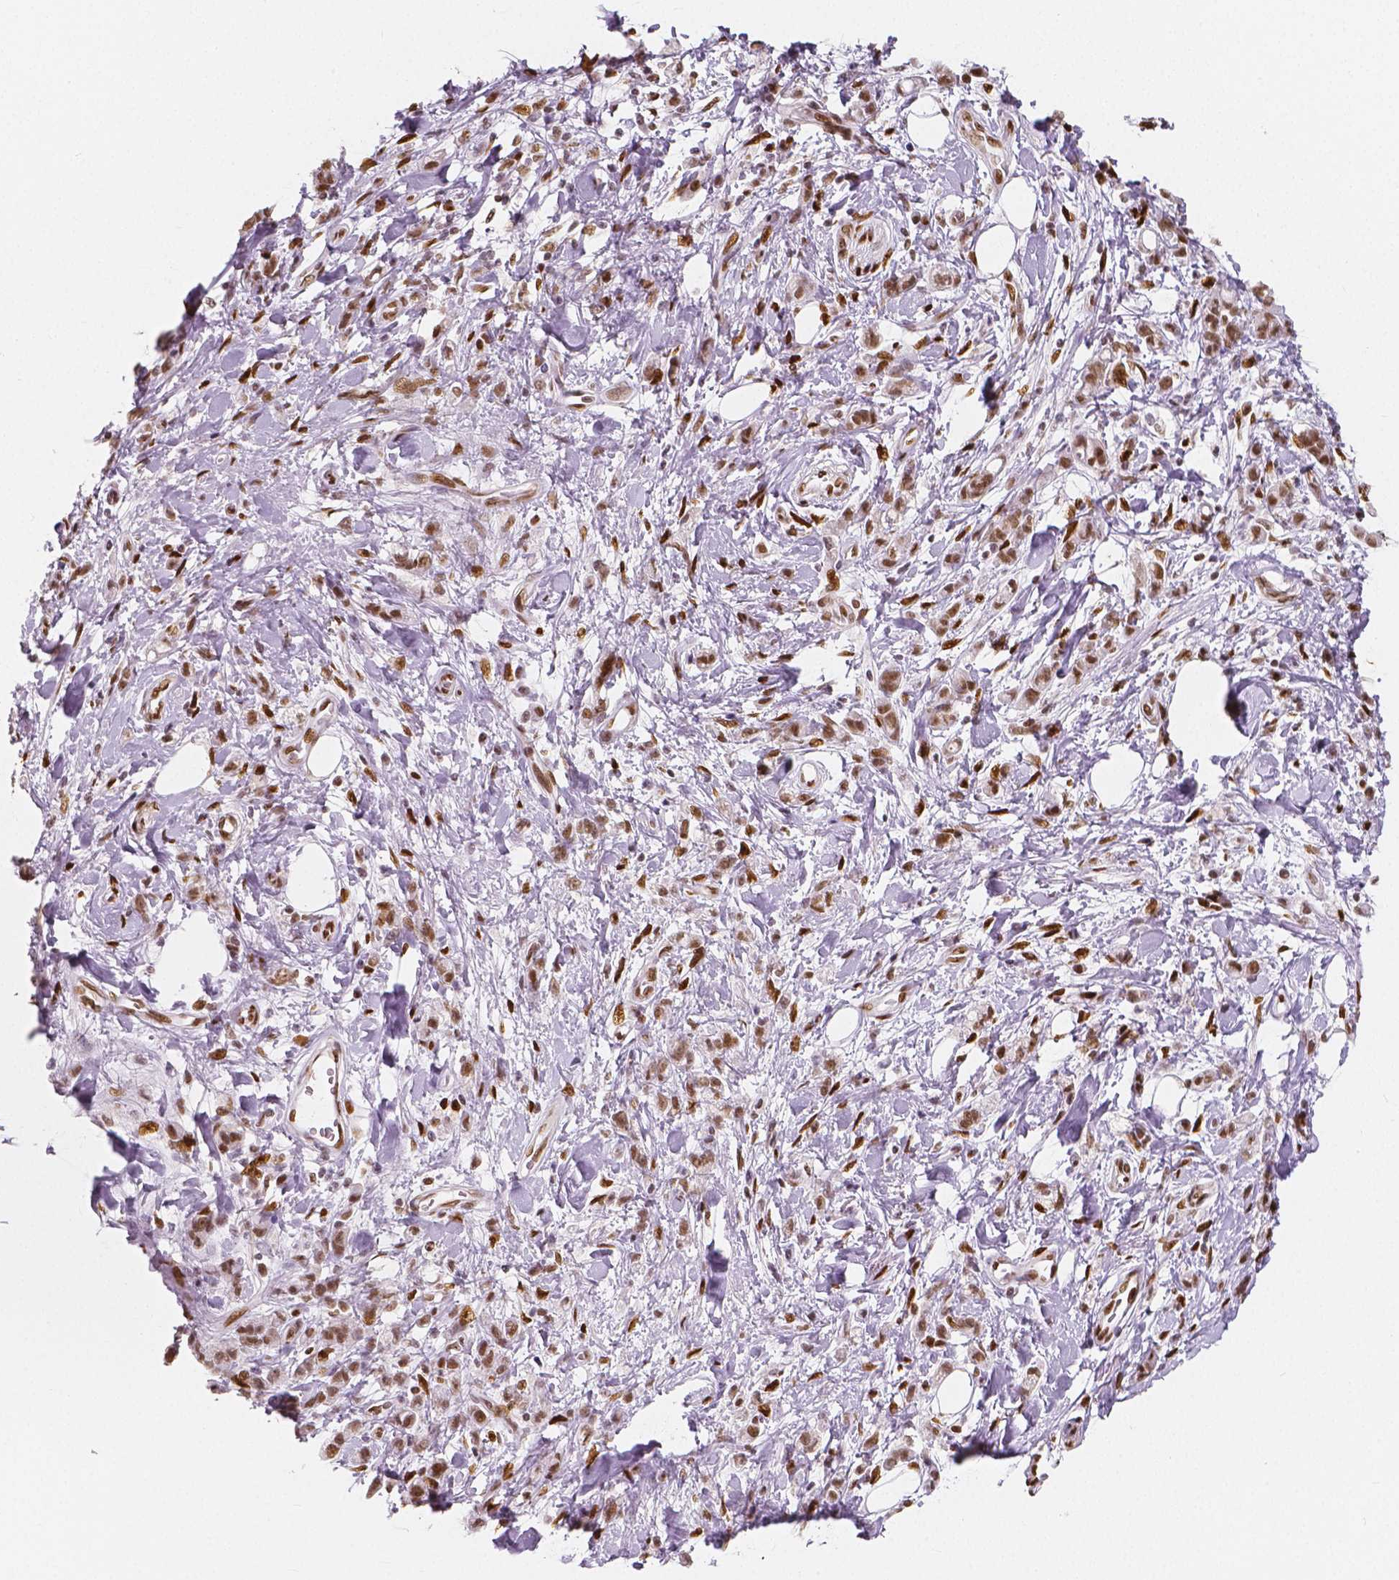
{"staining": {"intensity": "moderate", "quantity": ">75%", "location": "nuclear"}, "tissue": "stomach cancer", "cell_type": "Tumor cells", "image_type": "cancer", "snomed": [{"axis": "morphology", "description": "Adenocarcinoma, NOS"}, {"axis": "topography", "description": "Stomach"}], "caption": "Stomach cancer stained for a protein displays moderate nuclear positivity in tumor cells.", "gene": "NUCKS1", "patient": {"sex": "male", "age": 77}}